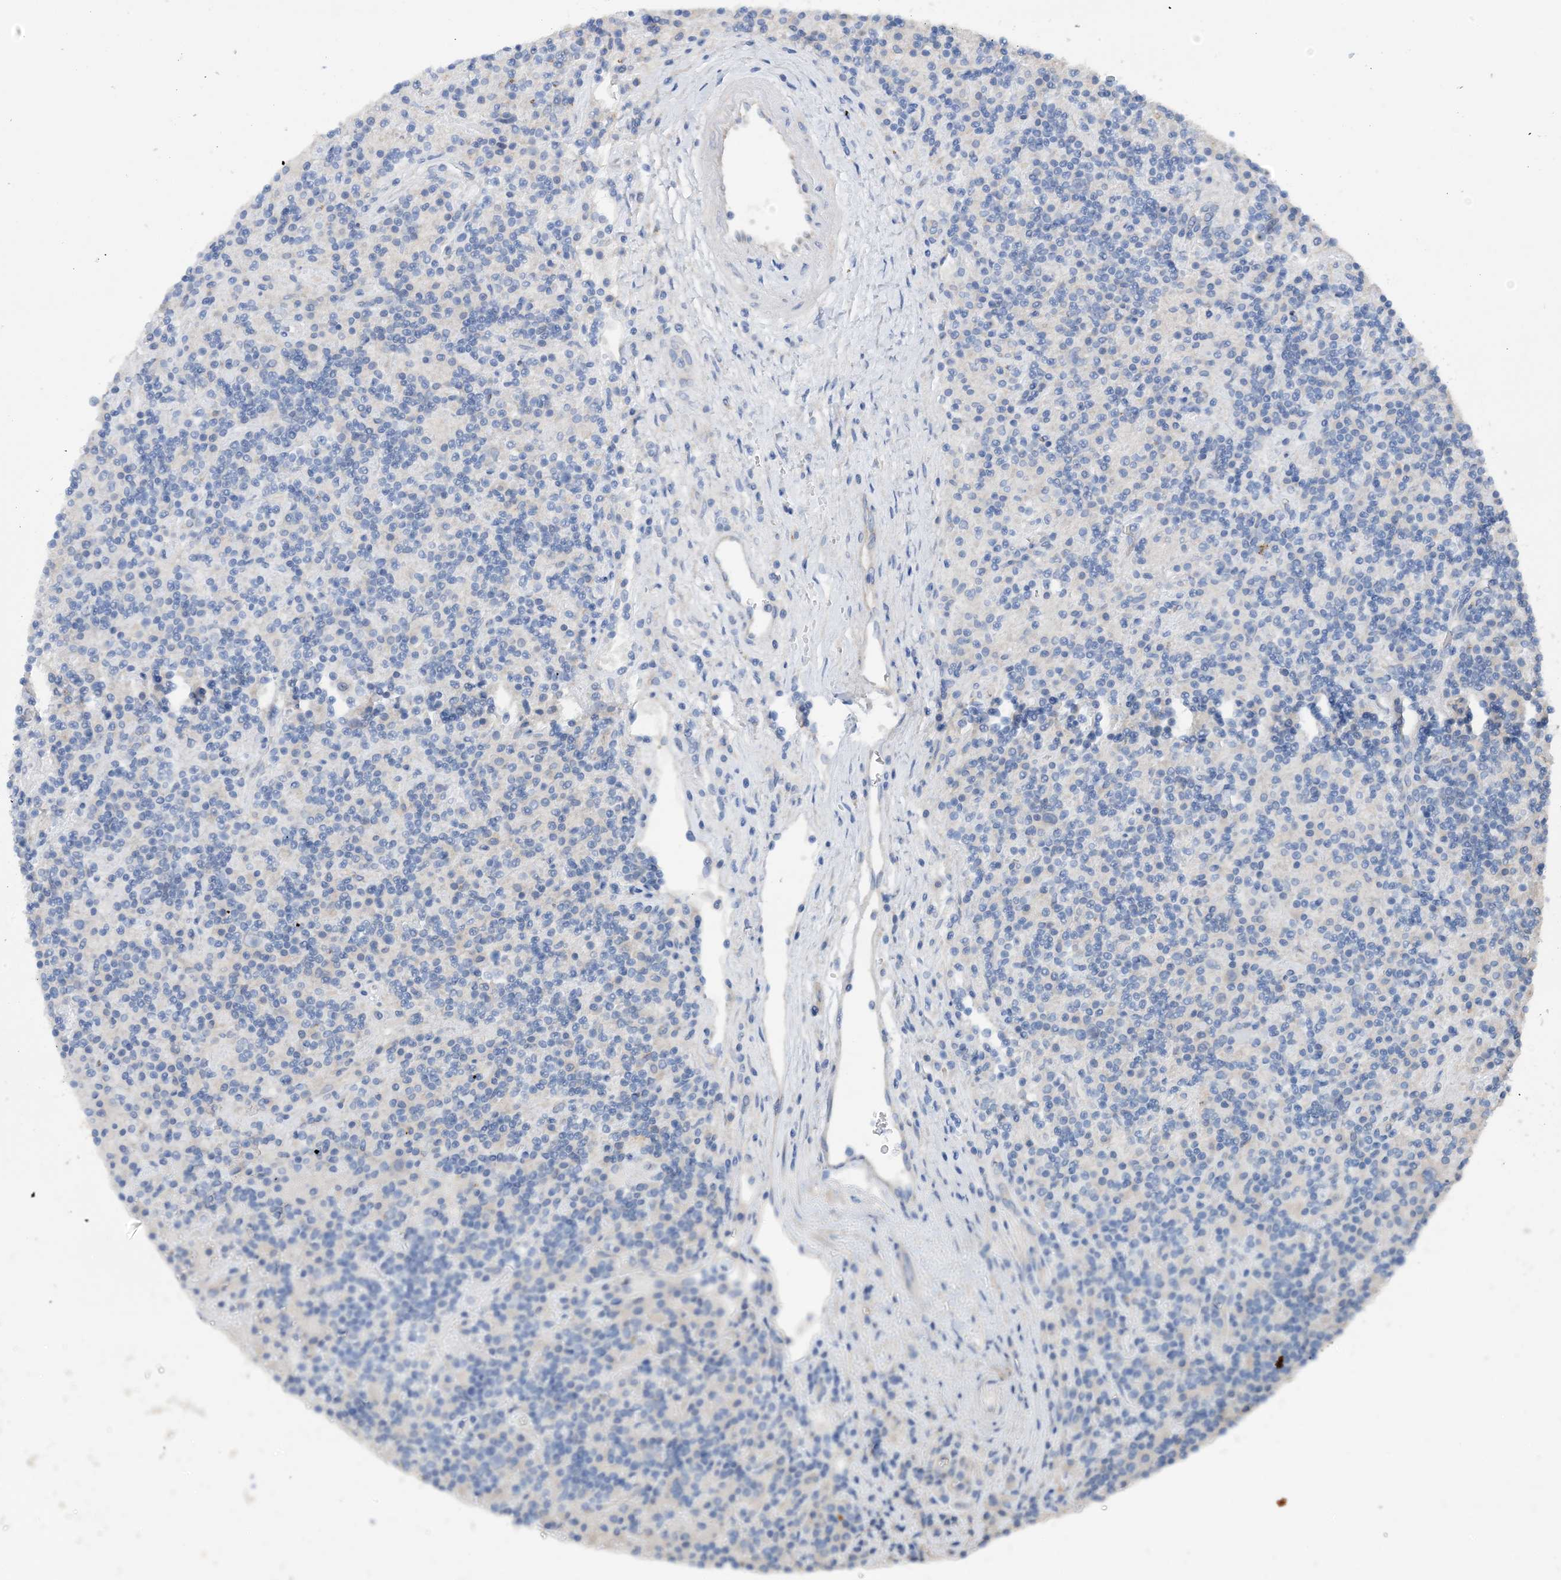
{"staining": {"intensity": "negative", "quantity": "none", "location": "none"}, "tissue": "lymphoma", "cell_type": "Tumor cells", "image_type": "cancer", "snomed": [{"axis": "morphology", "description": "Hodgkin's disease, NOS"}, {"axis": "topography", "description": "Lymph node"}], "caption": "Immunohistochemistry (IHC) micrograph of neoplastic tissue: Hodgkin's disease stained with DAB (3,3'-diaminobenzidine) demonstrates no significant protein expression in tumor cells. (DAB (3,3'-diaminobenzidine) immunohistochemistry (IHC) visualized using brightfield microscopy, high magnification).", "gene": "SLC5A11", "patient": {"sex": "male", "age": 70}}